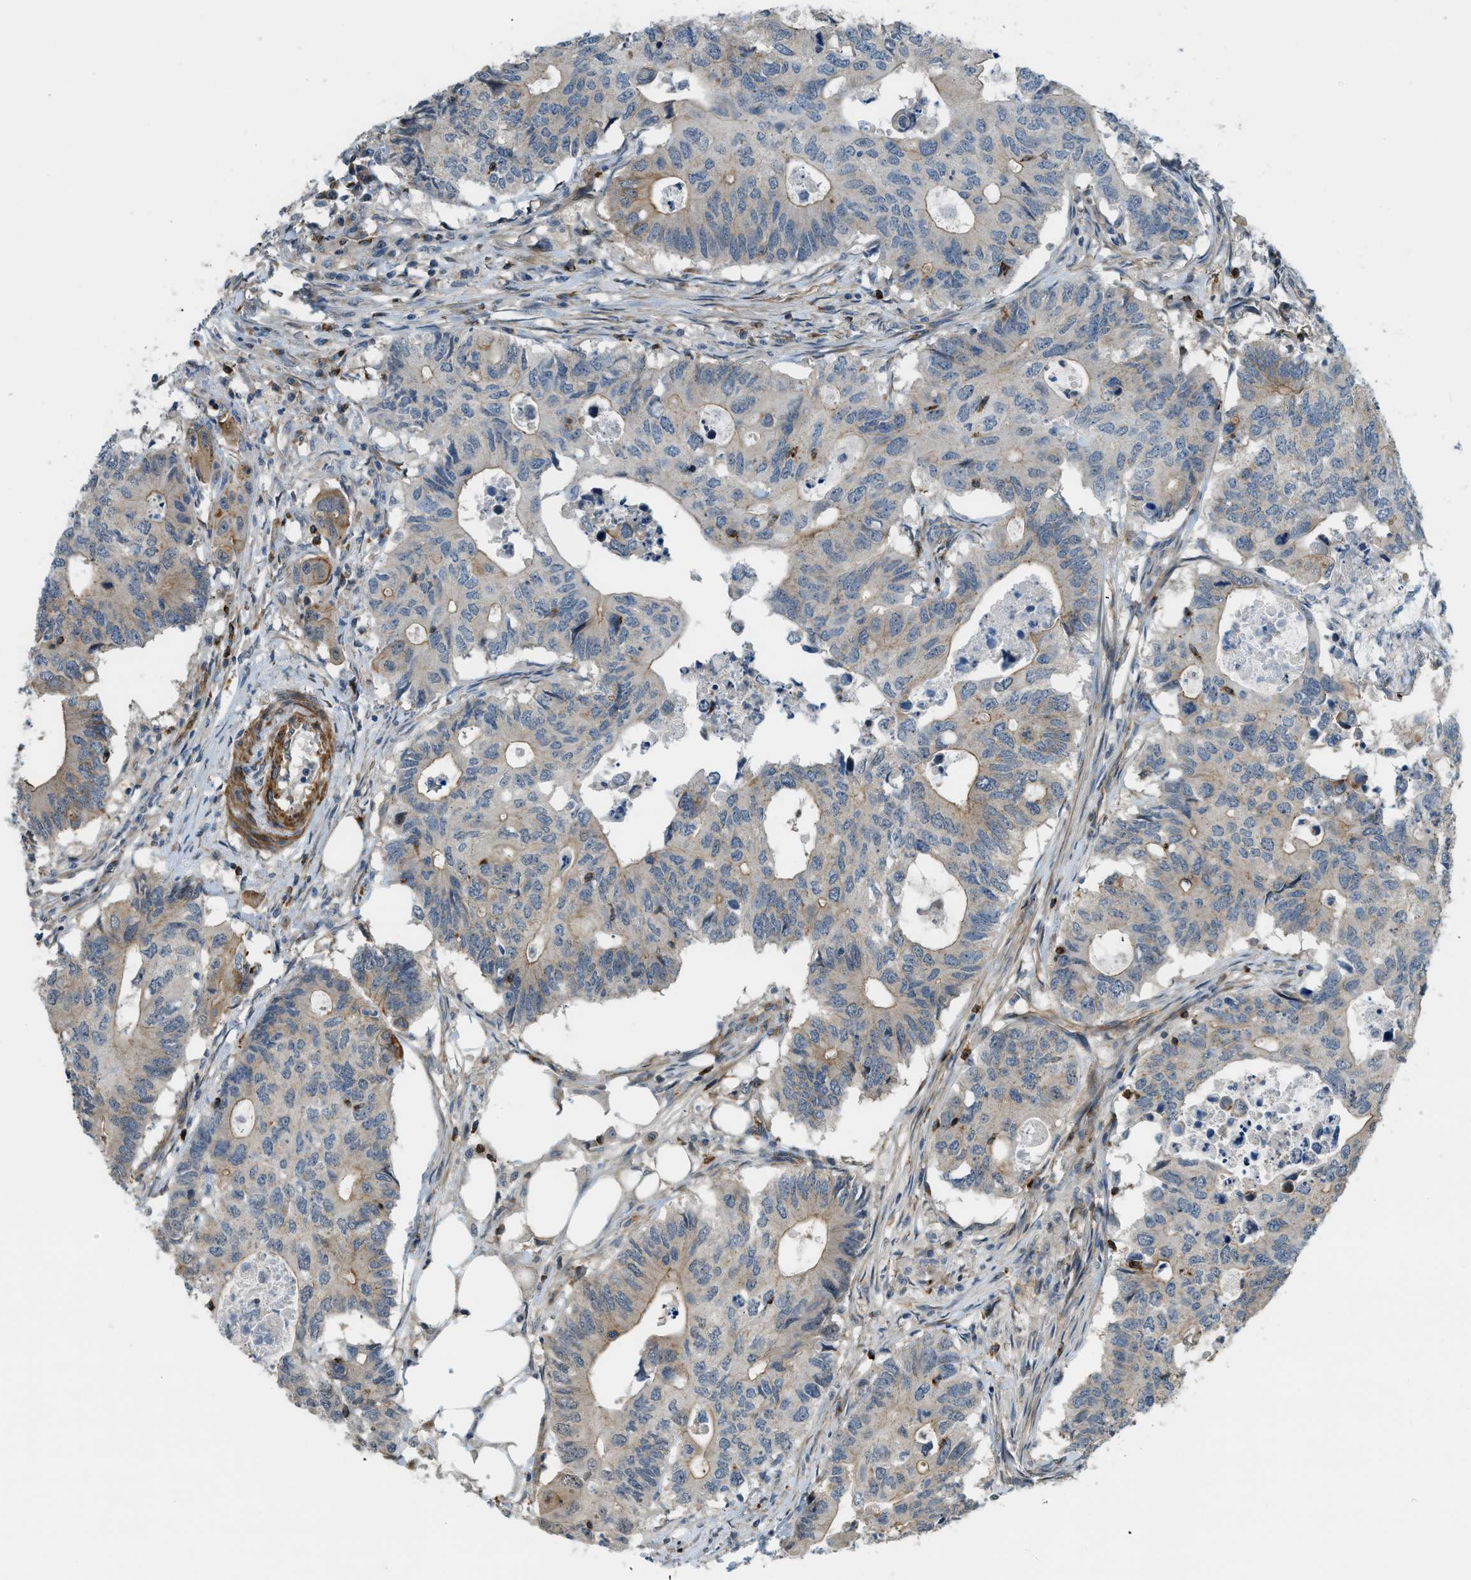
{"staining": {"intensity": "moderate", "quantity": "25%-75%", "location": "cytoplasmic/membranous"}, "tissue": "colorectal cancer", "cell_type": "Tumor cells", "image_type": "cancer", "snomed": [{"axis": "morphology", "description": "Adenocarcinoma, NOS"}, {"axis": "topography", "description": "Colon"}], "caption": "High-power microscopy captured an immunohistochemistry (IHC) histopathology image of colorectal cancer (adenocarcinoma), revealing moderate cytoplasmic/membranous staining in about 25%-75% of tumor cells.", "gene": "KIAA1671", "patient": {"sex": "male", "age": 71}}